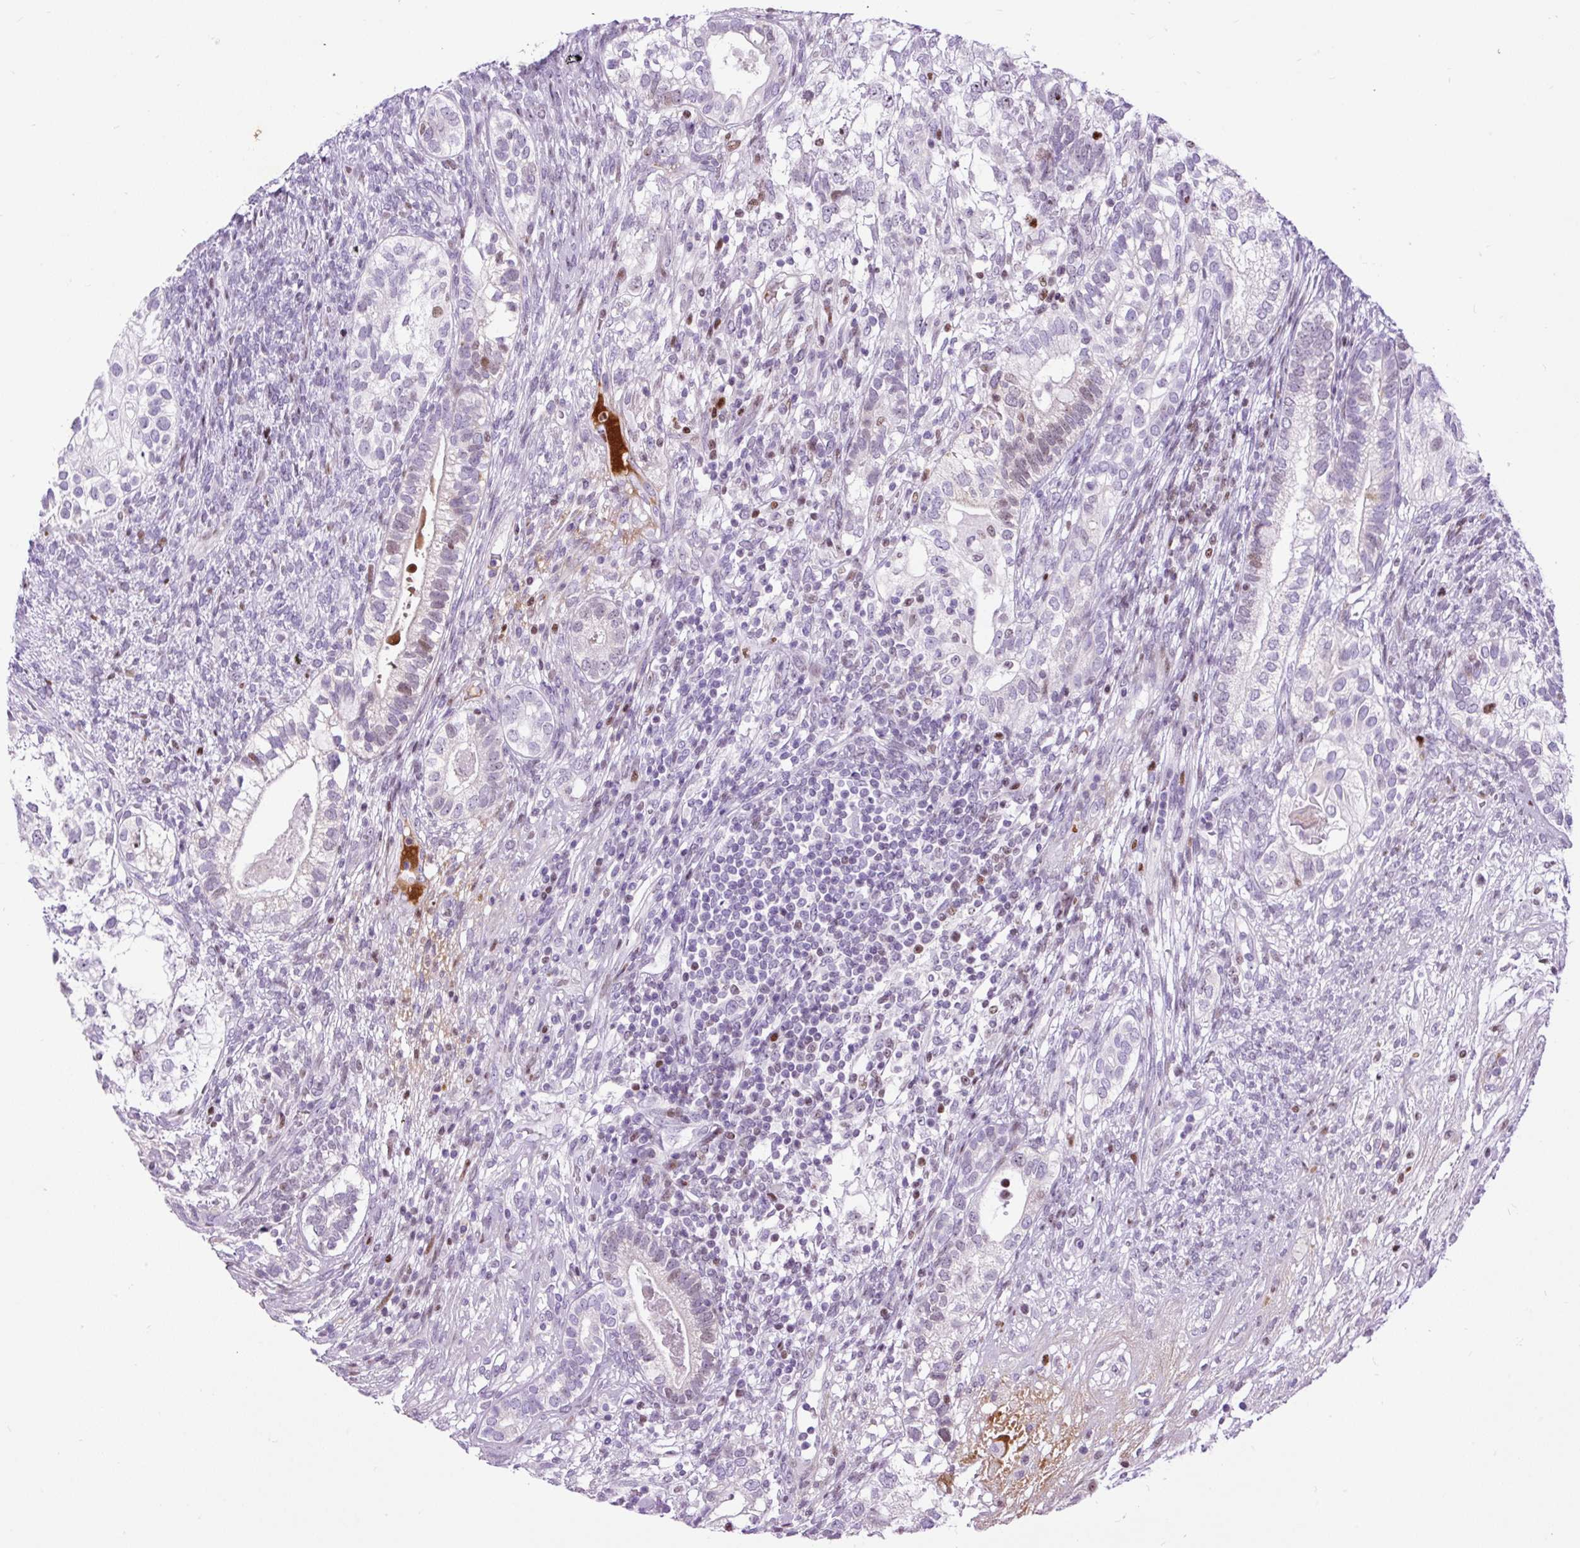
{"staining": {"intensity": "weak", "quantity": "<25%", "location": "nuclear"}, "tissue": "testis cancer", "cell_type": "Tumor cells", "image_type": "cancer", "snomed": [{"axis": "morphology", "description": "Seminoma, NOS"}, {"axis": "morphology", "description": "Carcinoma, Embryonal, NOS"}, {"axis": "topography", "description": "Testis"}], "caption": "Immunohistochemistry photomicrograph of neoplastic tissue: testis cancer (seminoma) stained with DAB demonstrates no significant protein staining in tumor cells.", "gene": "SPC24", "patient": {"sex": "male", "age": 41}}